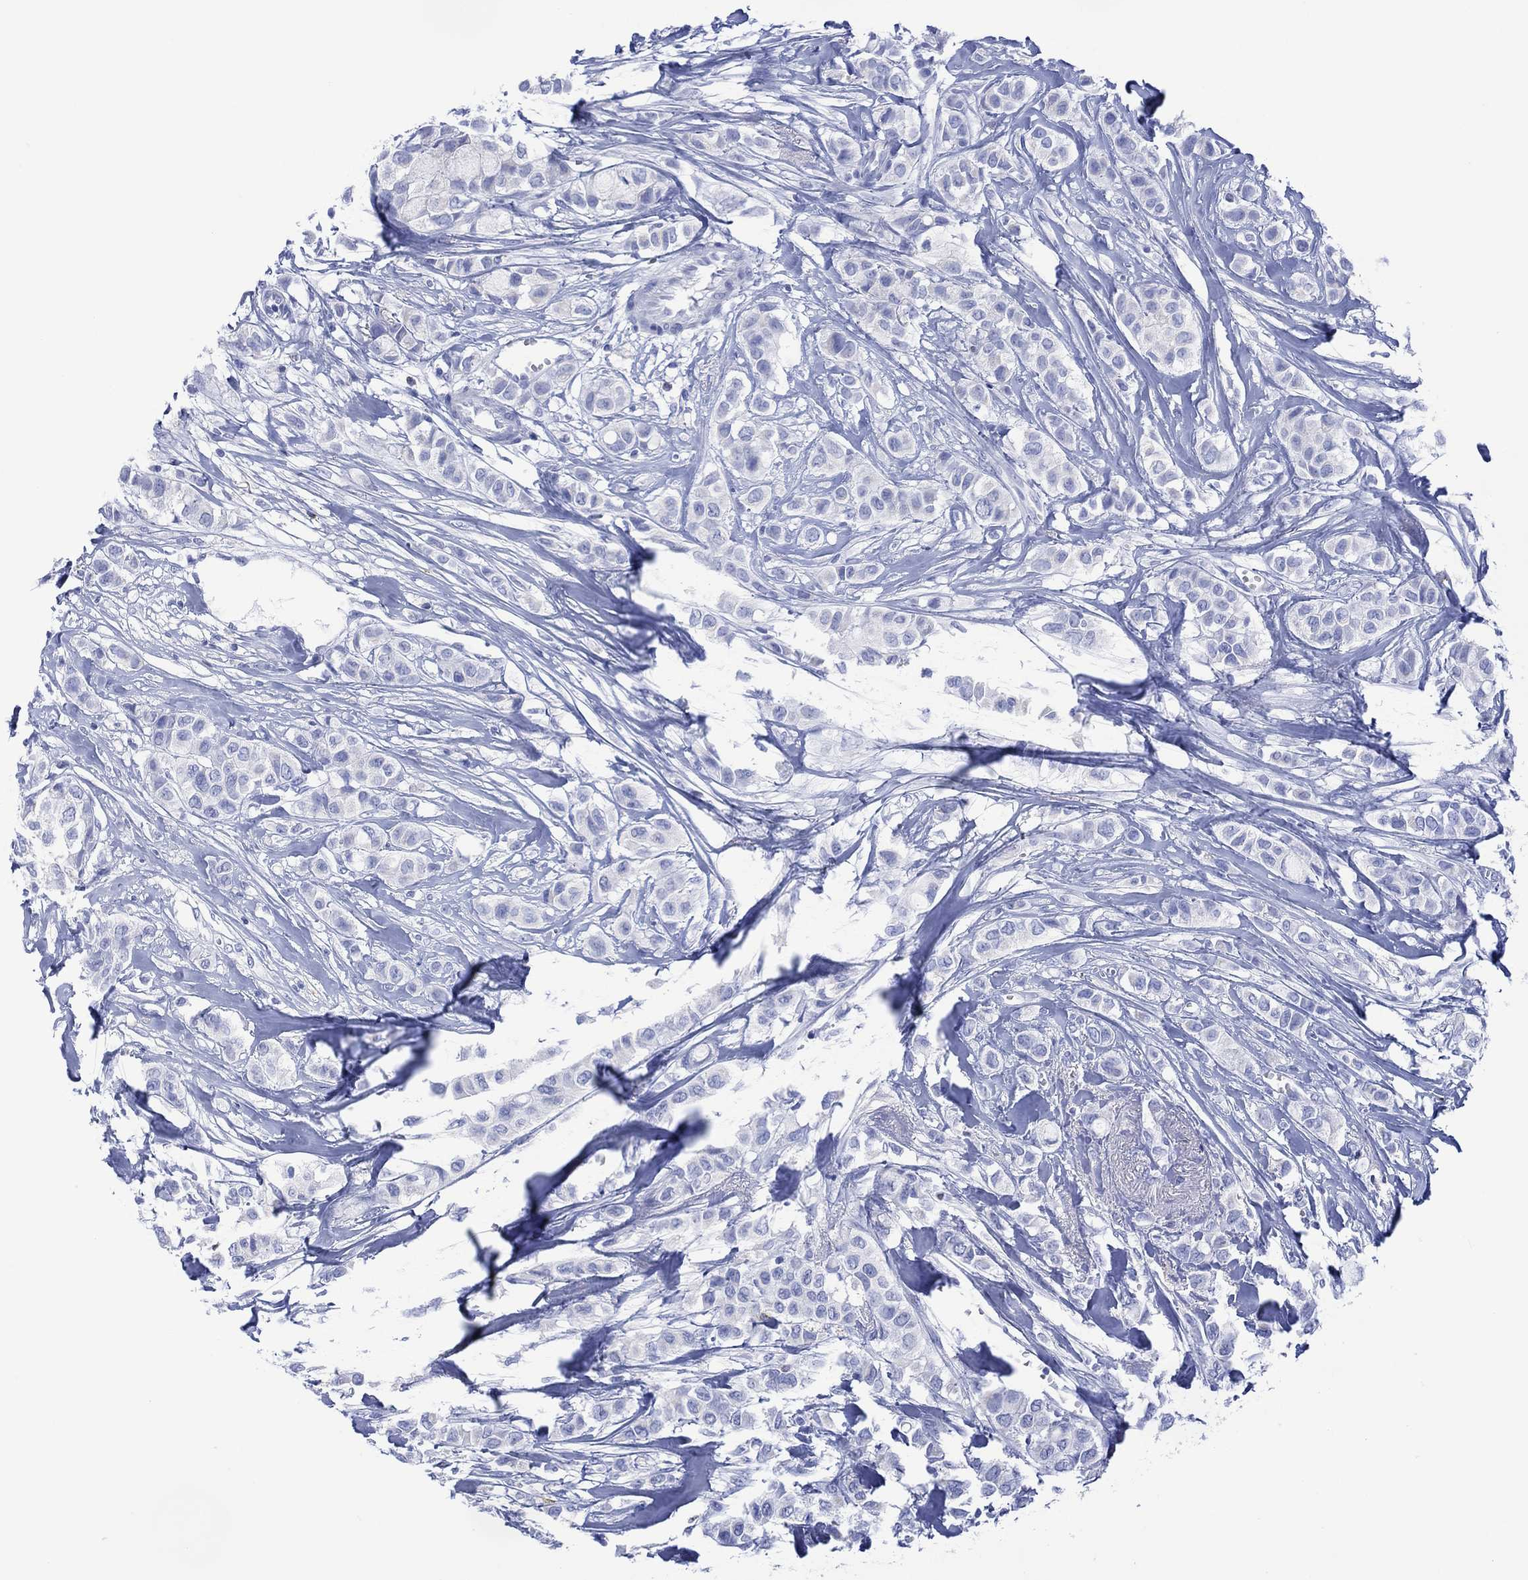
{"staining": {"intensity": "negative", "quantity": "none", "location": "none"}, "tissue": "breast cancer", "cell_type": "Tumor cells", "image_type": "cancer", "snomed": [{"axis": "morphology", "description": "Duct carcinoma"}, {"axis": "topography", "description": "Breast"}], "caption": "High magnification brightfield microscopy of breast infiltrating ductal carcinoma stained with DAB (brown) and counterstained with hematoxylin (blue): tumor cells show no significant staining.", "gene": "DPP4", "patient": {"sex": "female", "age": 85}}